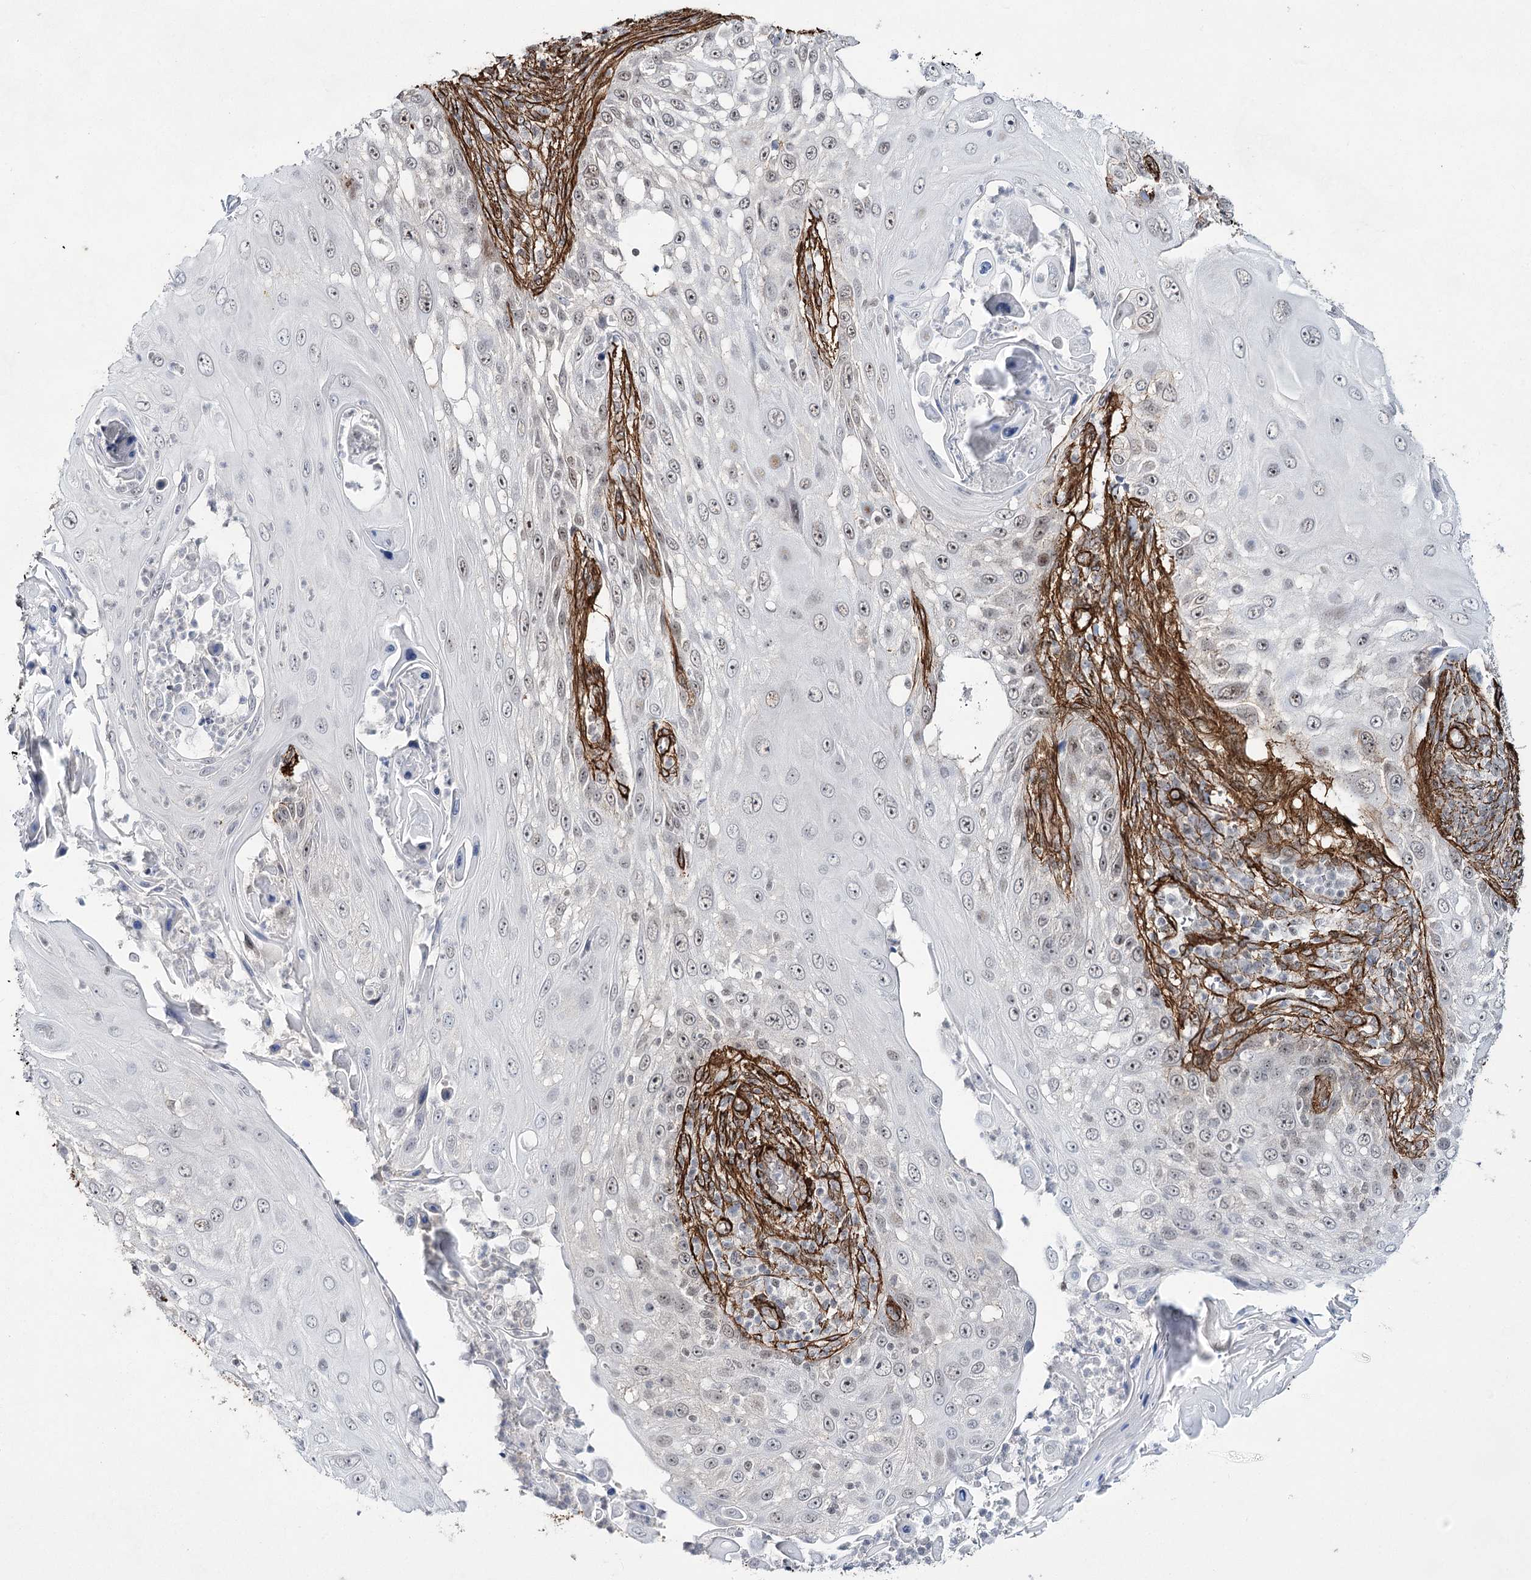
{"staining": {"intensity": "negative", "quantity": "none", "location": "none"}, "tissue": "skin cancer", "cell_type": "Tumor cells", "image_type": "cancer", "snomed": [{"axis": "morphology", "description": "Squamous cell carcinoma, NOS"}, {"axis": "topography", "description": "Skin"}], "caption": "DAB immunohistochemical staining of skin cancer displays no significant staining in tumor cells.", "gene": "CWF19L1", "patient": {"sex": "female", "age": 44}}